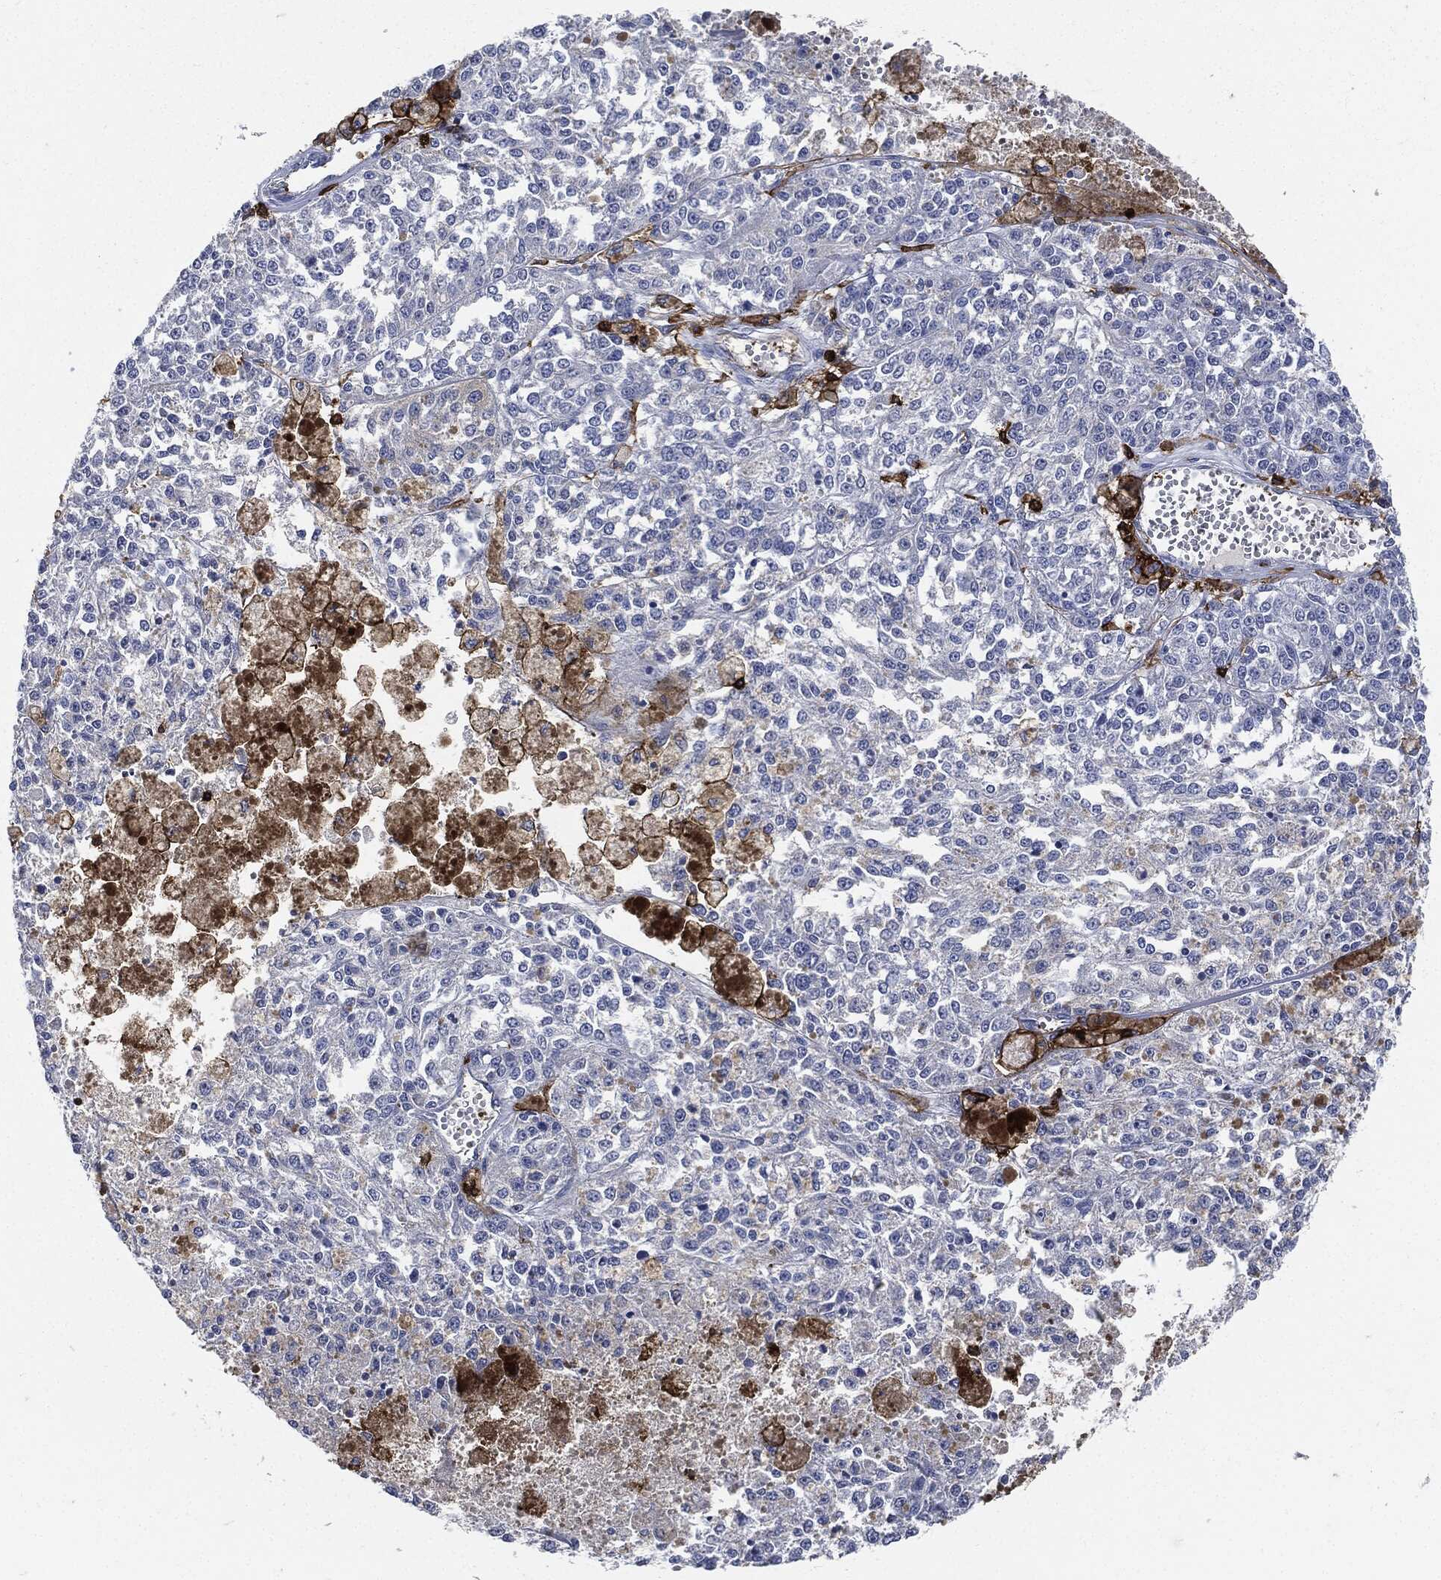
{"staining": {"intensity": "negative", "quantity": "none", "location": "none"}, "tissue": "melanoma", "cell_type": "Tumor cells", "image_type": "cancer", "snomed": [{"axis": "morphology", "description": "Malignant melanoma, Metastatic site"}, {"axis": "topography", "description": "Lymph node"}], "caption": "Immunohistochemistry (IHC) photomicrograph of neoplastic tissue: melanoma stained with DAB (3,3'-diaminobenzidine) shows no significant protein staining in tumor cells.", "gene": "PTPRC", "patient": {"sex": "female", "age": 64}}